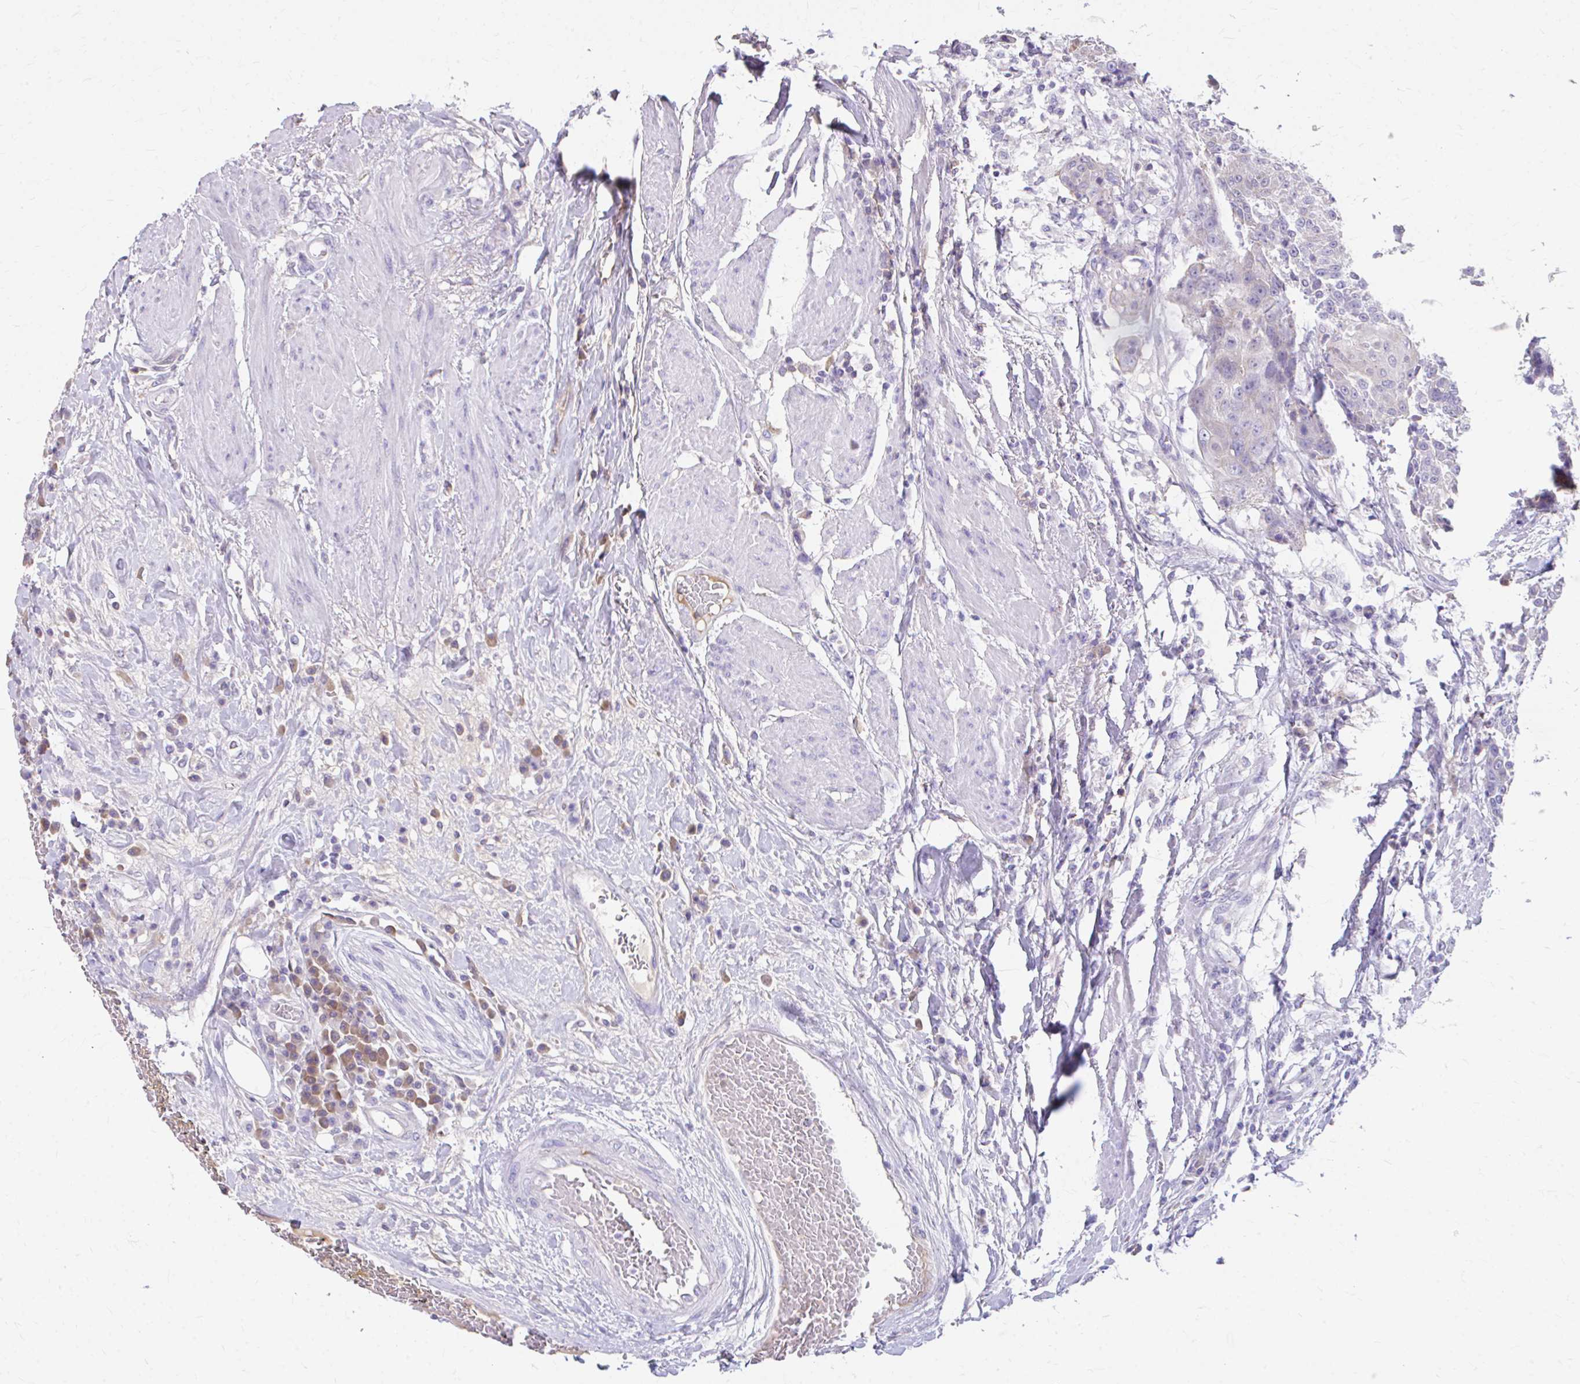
{"staining": {"intensity": "negative", "quantity": "none", "location": "none"}, "tissue": "urothelial cancer", "cell_type": "Tumor cells", "image_type": "cancer", "snomed": [{"axis": "morphology", "description": "Urothelial carcinoma, High grade"}, {"axis": "topography", "description": "Urinary bladder"}], "caption": "A high-resolution photomicrograph shows immunohistochemistry staining of high-grade urothelial carcinoma, which shows no significant staining in tumor cells.", "gene": "CFH", "patient": {"sex": "female", "age": 63}}